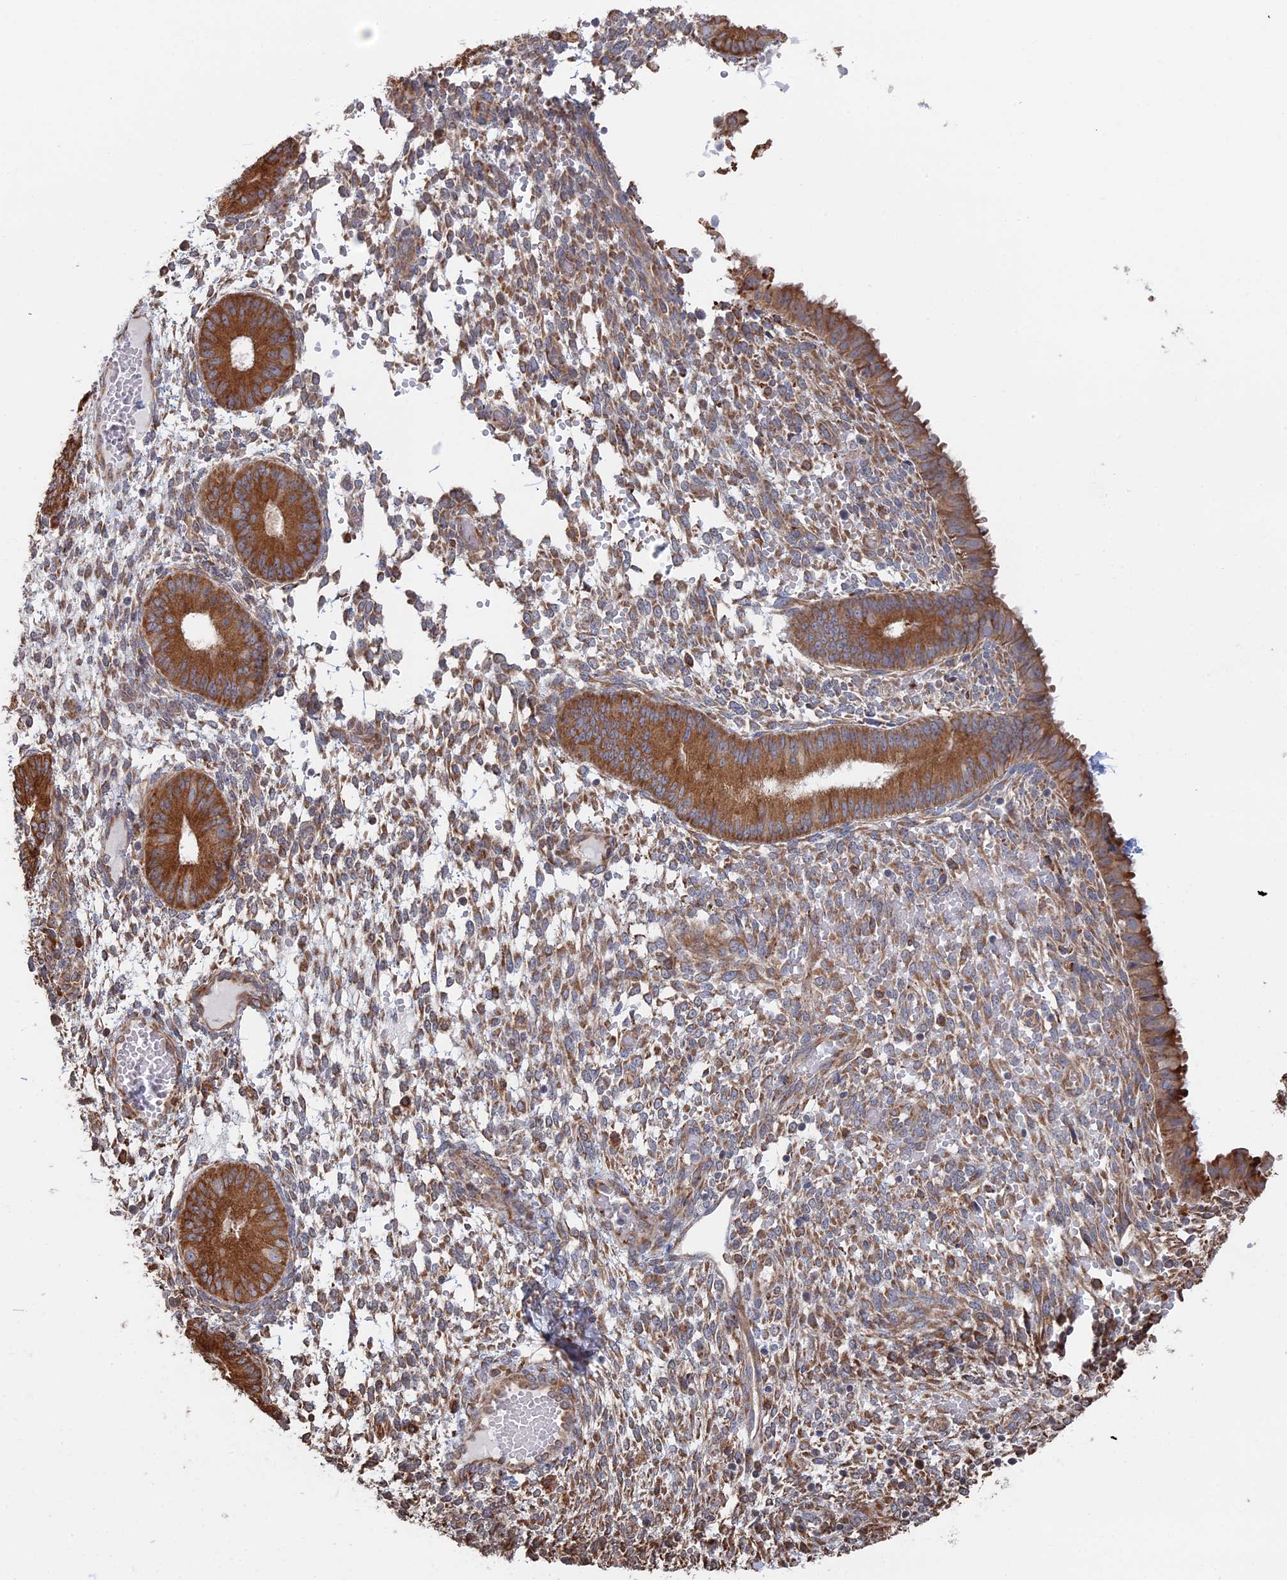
{"staining": {"intensity": "moderate", "quantity": "25%-75%", "location": "cytoplasmic/membranous"}, "tissue": "endometrium", "cell_type": "Cells in endometrial stroma", "image_type": "normal", "snomed": [{"axis": "morphology", "description": "Normal tissue, NOS"}, {"axis": "topography", "description": "Endometrium"}], "caption": "Immunohistochemistry of benign endometrium displays medium levels of moderate cytoplasmic/membranous expression in about 25%-75% of cells in endometrial stroma.", "gene": "BPIFB6", "patient": {"sex": "female", "age": 49}}